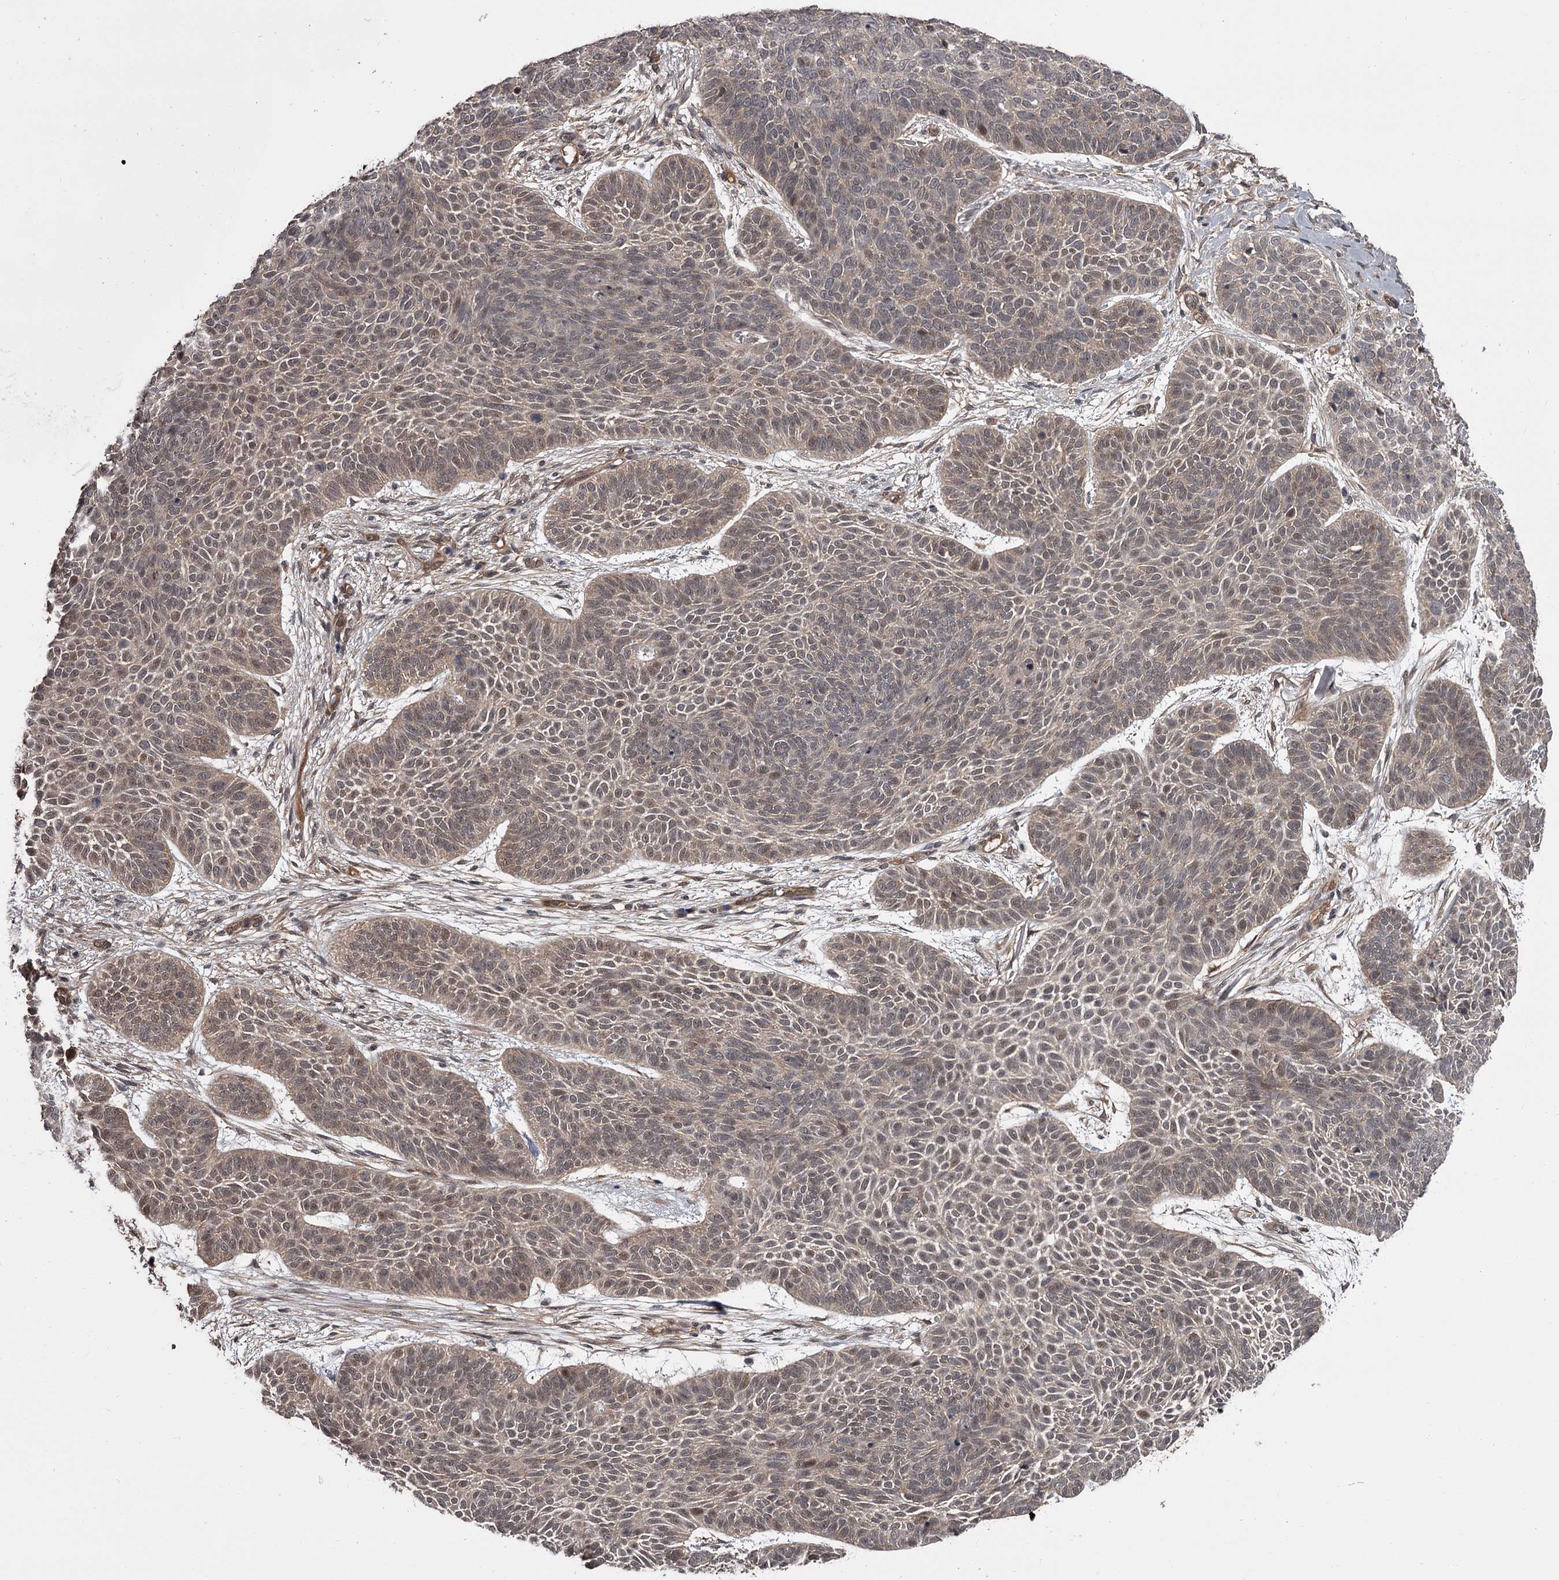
{"staining": {"intensity": "weak", "quantity": ">75%", "location": "cytoplasmic/membranous,nuclear"}, "tissue": "skin cancer", "cell_type": "Tumor cells", "image_type": "cancer", "snomed": [{"axis": "morphology", "description": "Basal cell carcinoma"}, {"axis": "topography", "description": "Skin"}], "caption": "Basal cell carcinoma (skin) tissue exhibits weak cytoplasmic/membranous and nuclear expression in about >75% of tumor cells, visualized by immunohistochemistry.", "gene": "CDC42EP2", "patient": {"sex": "male", "age": 85}}